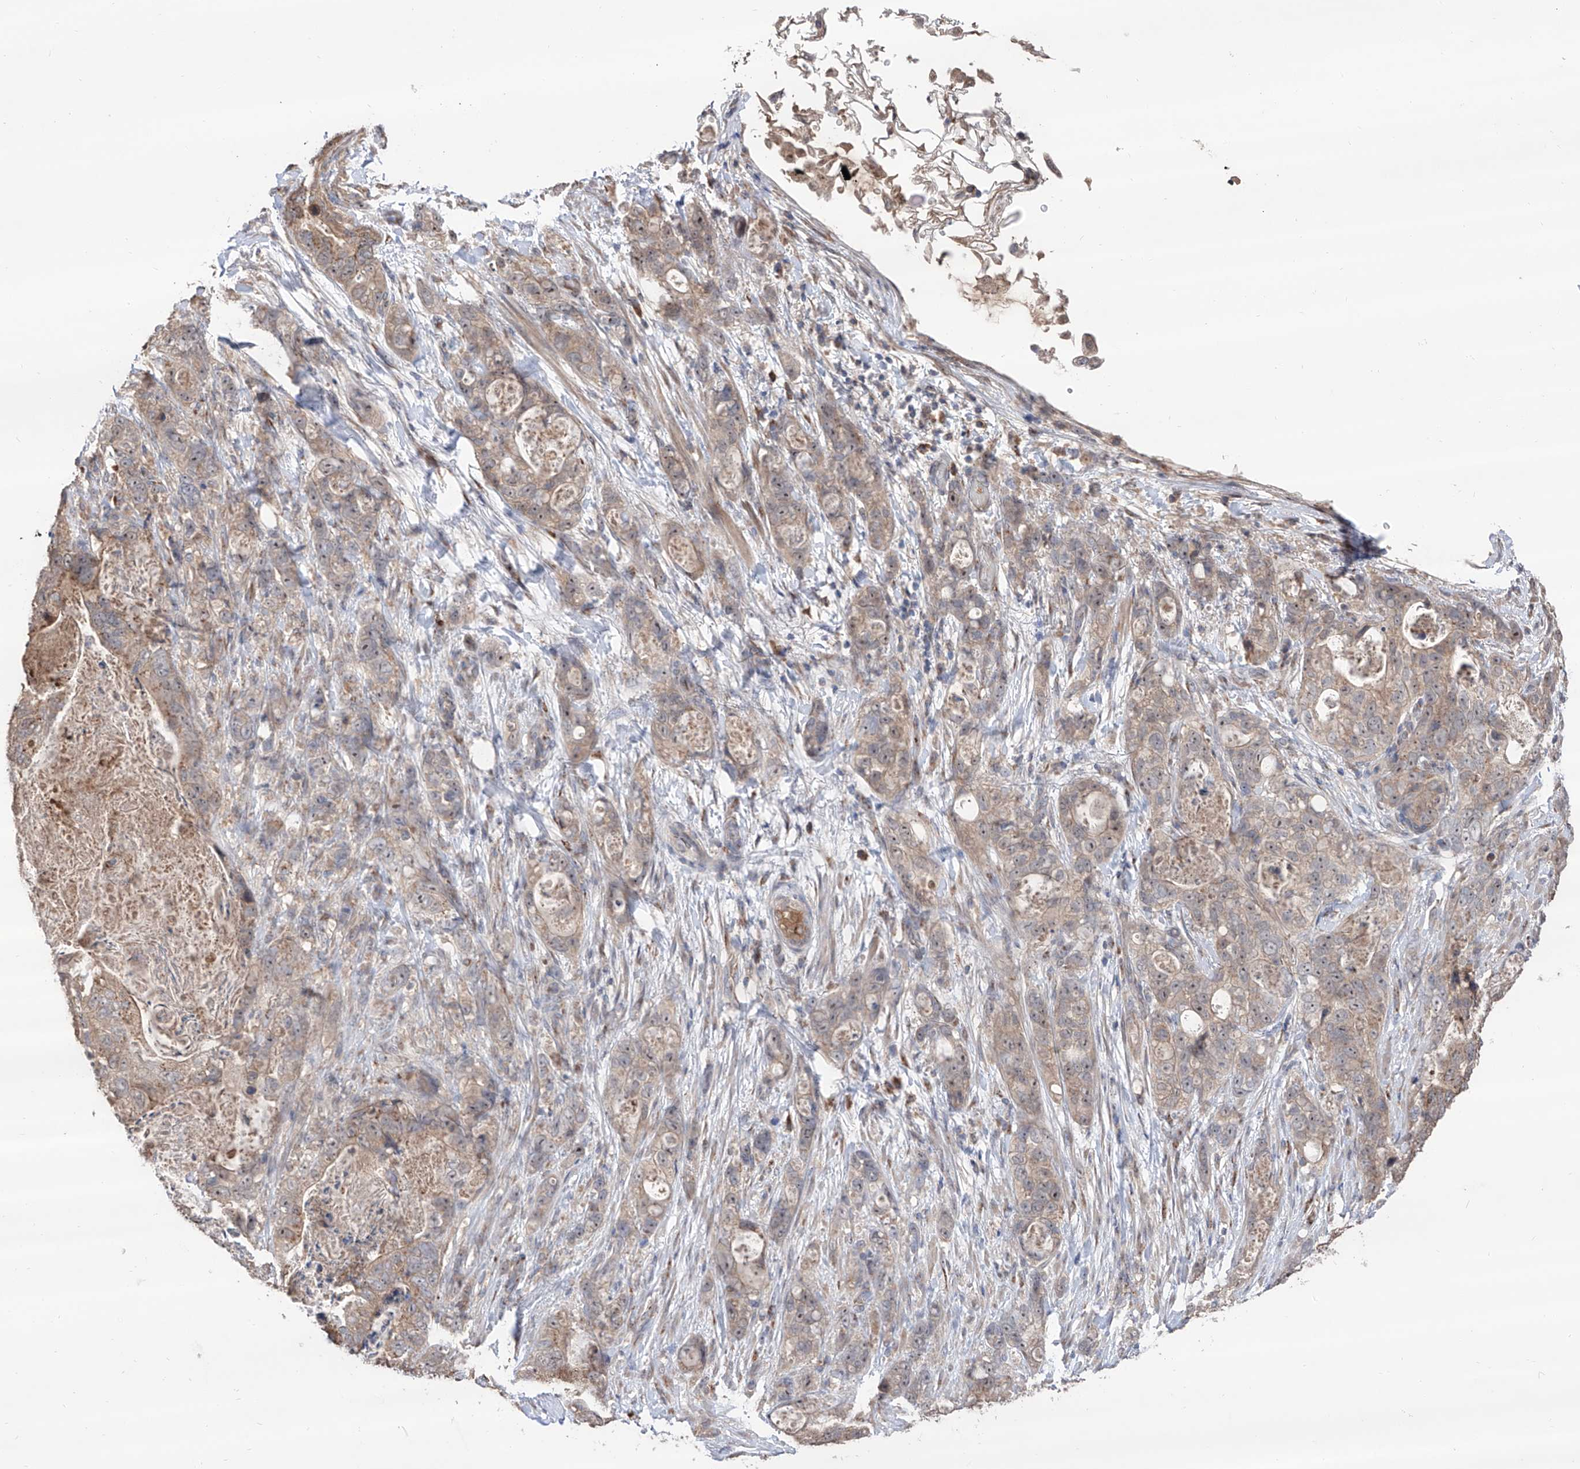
{"staining": {"intensity": "weak", "quantity": ">75%", "location": "cytoplasmic/membranous"}, "tissue": "stomach cancer", "cell_type": "Tumor cells", "image_type": "cancer", "snomed": [{"axis": "morphology", "description": "Normal tissue, NOS"}, {"axis": "morphology", "description": "Adenocarcinoma, NOS"}, {"axis": "topography", "description": "Stomach"}], "caption": "IHC (DAB (3,3'-diaminobenzidine)) staining of human stomach adenocarcinoma exhibits weak cytoplasmic/membranous protein staining in about >75% of tumor cells.", "gene": "EDN1", "patient": {"sex": "female", "age": 89}}